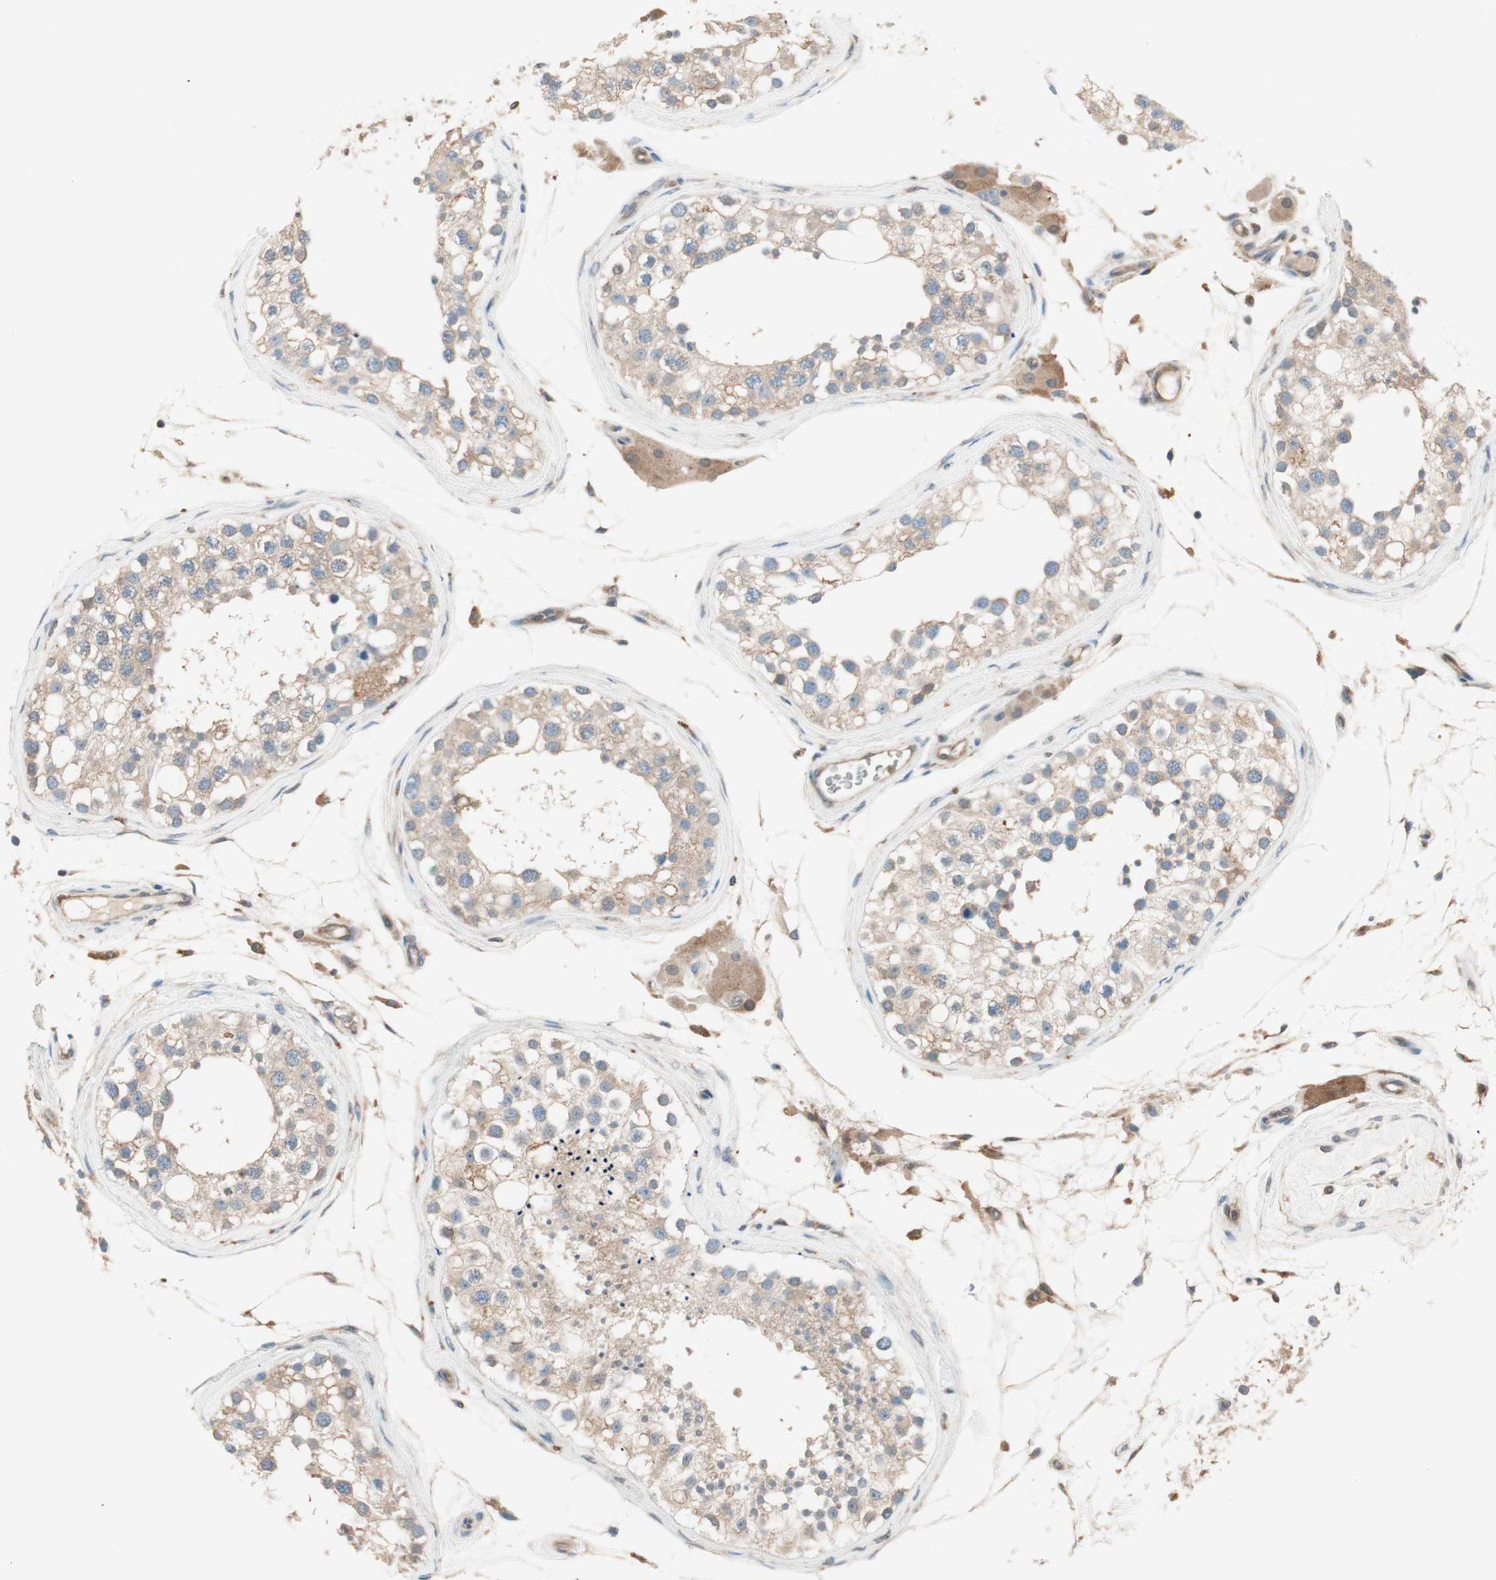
{"staining": {"intensity": "weak", "quantity": ">75%", "location": "cytoplasmic/membranous"}, "tissue": "testis", "cell_type": "Cells in seminiferous ducts", "image_type": "normal", "snomed": [{"axis": "morphology", "description": "Normal tissue, NOS"}, {"axis": "topography", "description": "Testis"}], "caption": "Cells in seminiferous ducts show low levels of weak cytoplasmic/membranous staining in approximately >75% of cells in normal human testis. (DAB (3,3'-diaminobenzidine) IHC, brown staining for protein, blue staining for nuclei).", "gene": "GALT", "patient": {"sex": "male", "age": 68}}